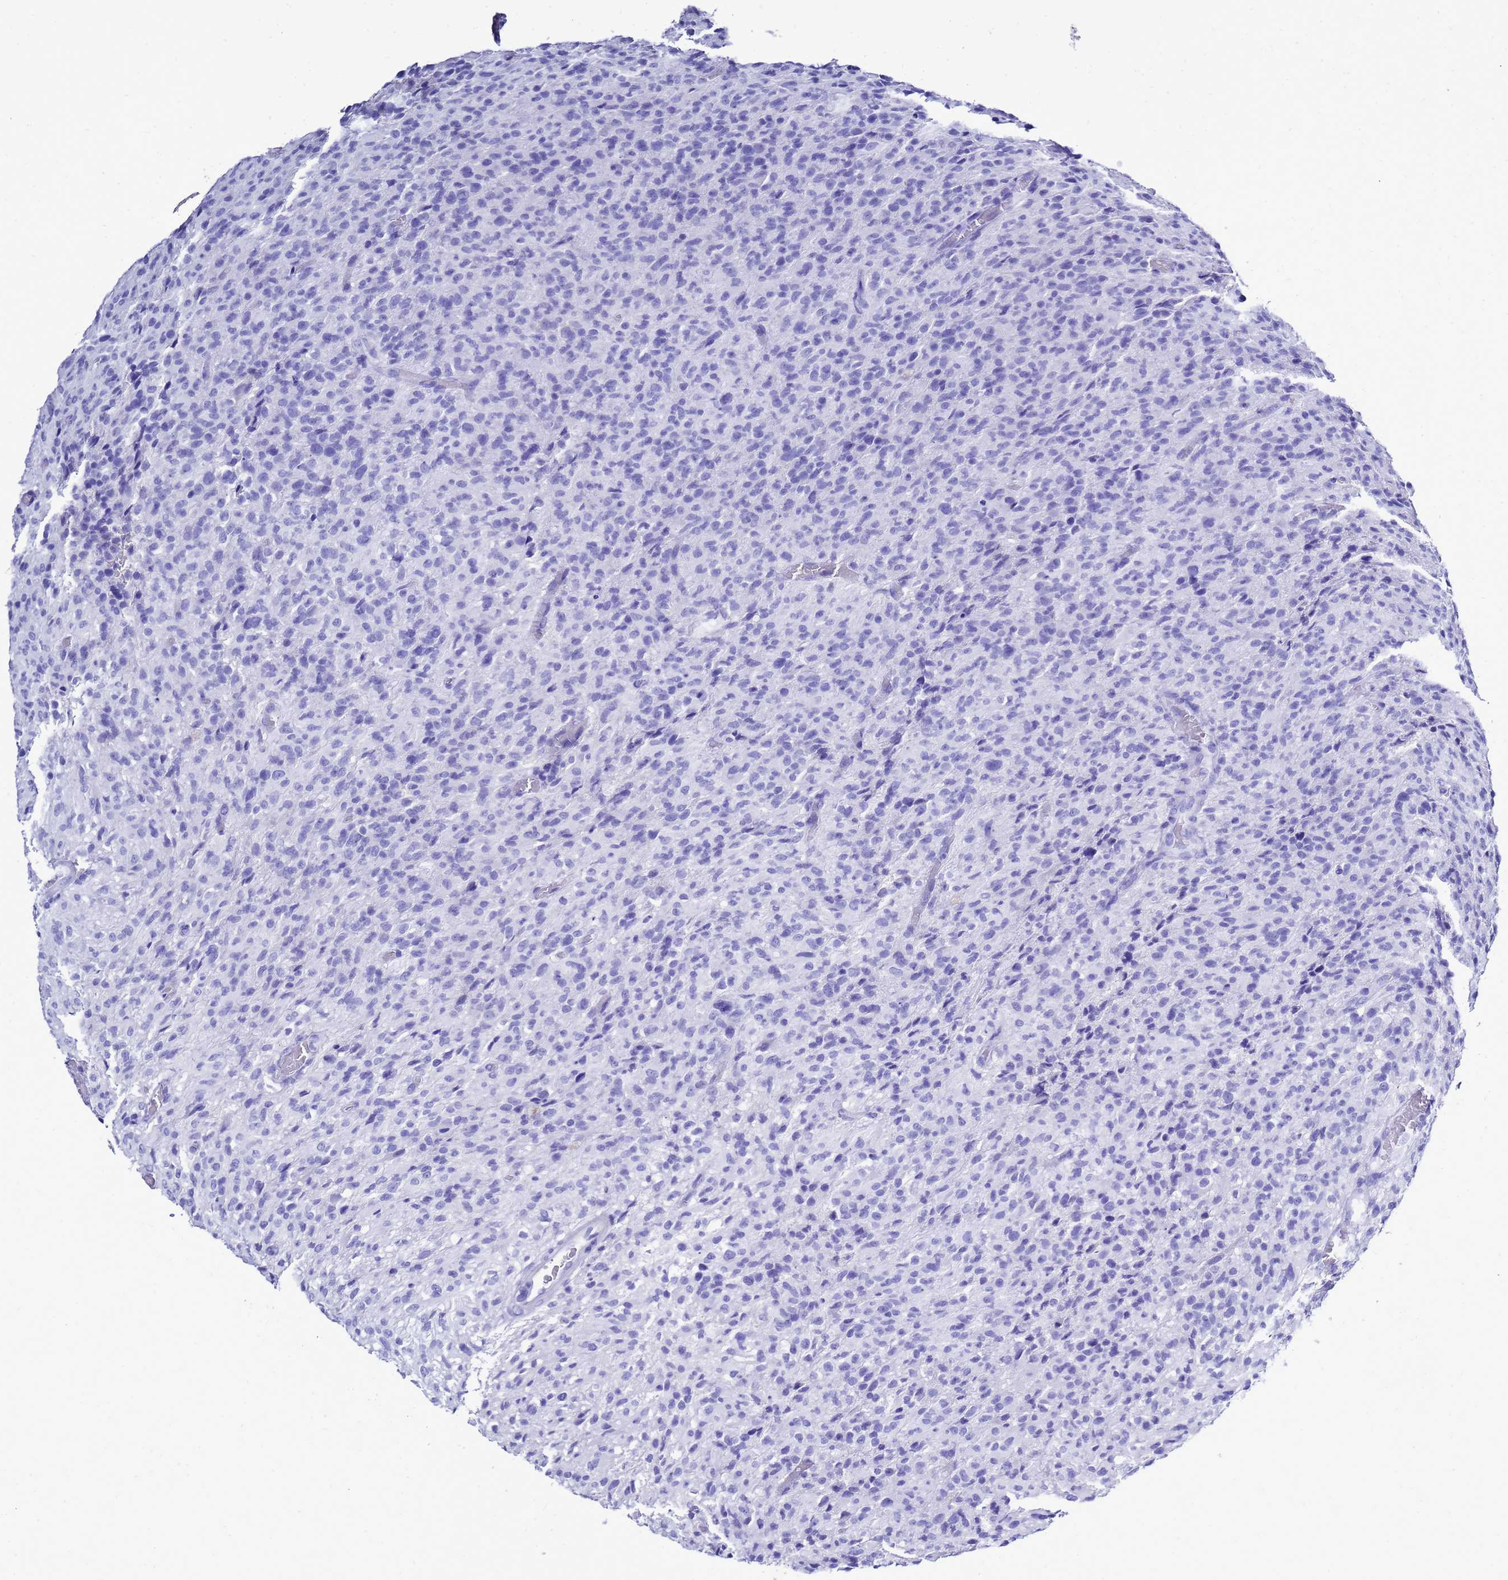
{"staining": {"intensity": "negative", "quantity": "none", "location": "none"}, "tissue": "glioma", "cell_type": "Tumor cells", "image_type": "cancer", "snomed": [{"axis": "morphology", "description": "Glioma, malignant, High grade"}, {"axis": "topography", "description": "Brain"}], "caption": "Immunohistochemical staining of glioma exhibits no significant expression in tumor cells.", "gene": "LIPF", "patient": {"sex": "female", "age": 57}}